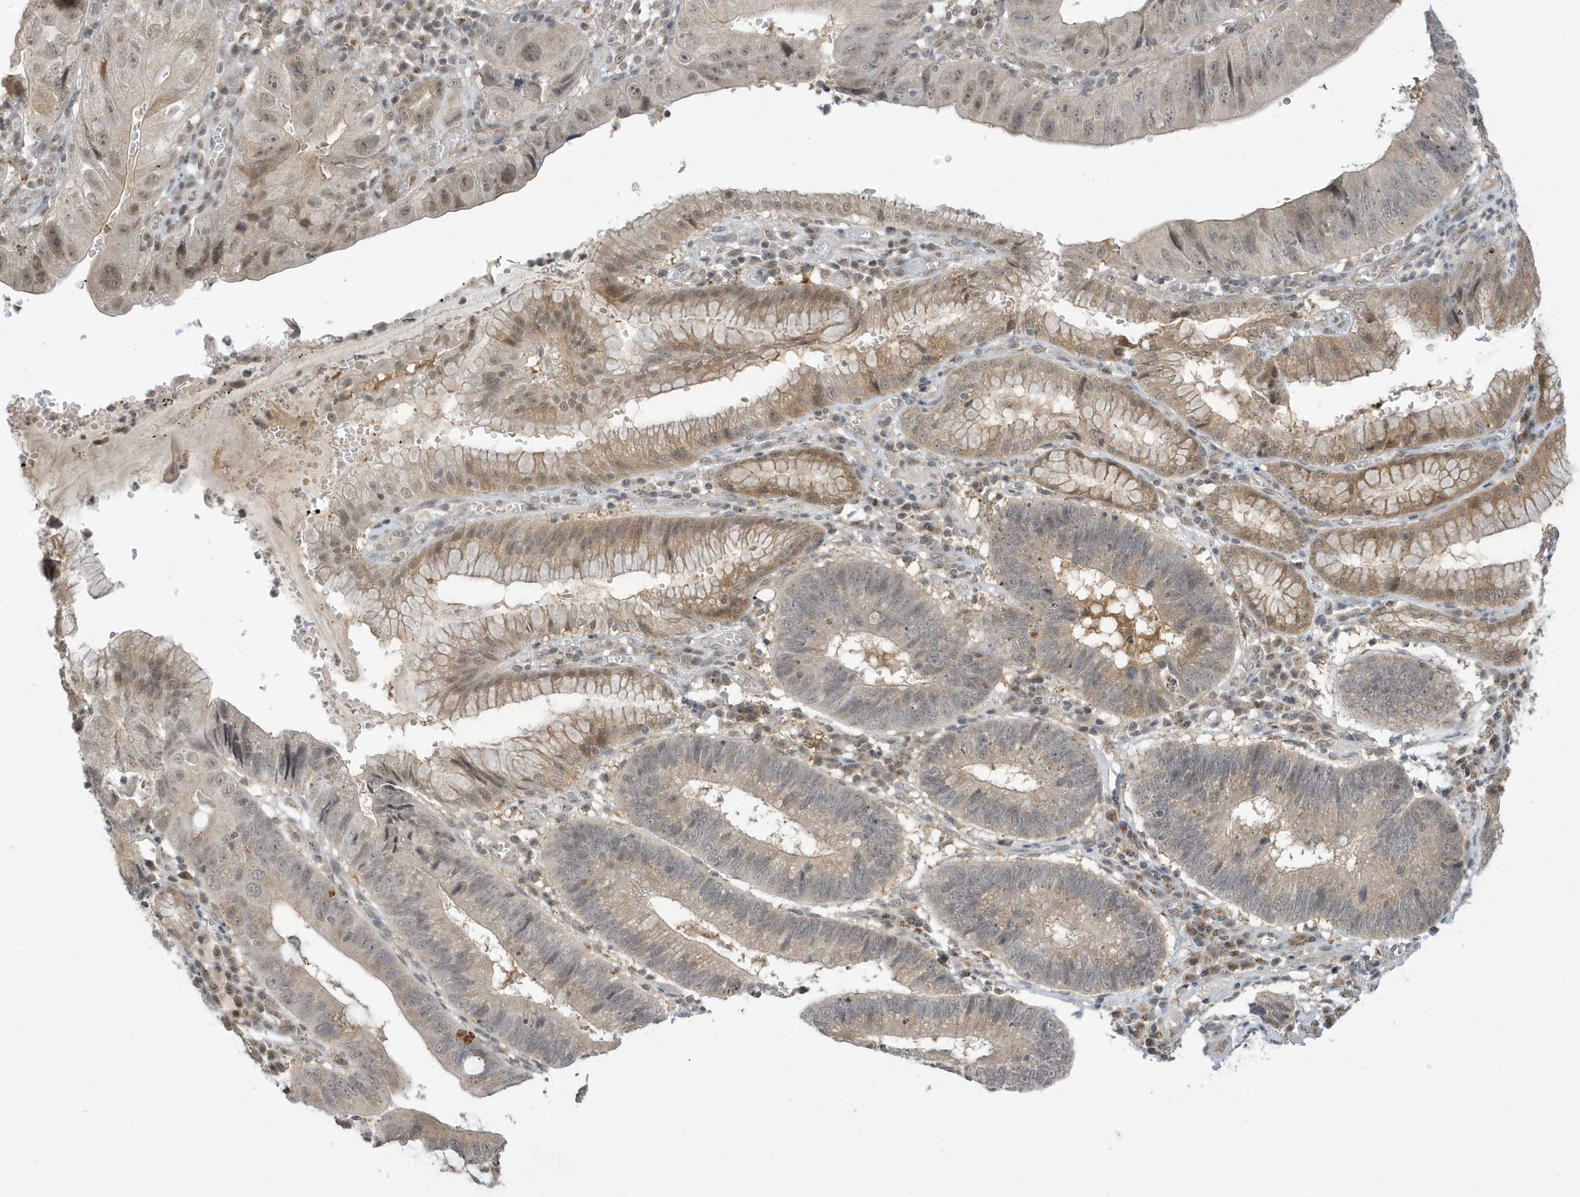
{"staining": {"intensity": "moderate", "quantity": "25%-75%", "location": "cytoplasmic/membranous,nuclear"}, "tissue": "stomach cancer", "cell_type": "Tumor cells", "image_type": "cancer", "snomed": [{"axis": "morphology", "description": "Adenocarcinoma, NOS"}, {"axis": "topography", "description": "Stomach"}], "caption": "Immunohistochemical staining of adenocarcinoma (stomach) displays medium levels of moderate cytoplasmic/membranous and nuclear positivity in approximately 25%-75% of tumor cells.", "gene": "TAB3", "patient": {"sex": "male", "age": 59}}